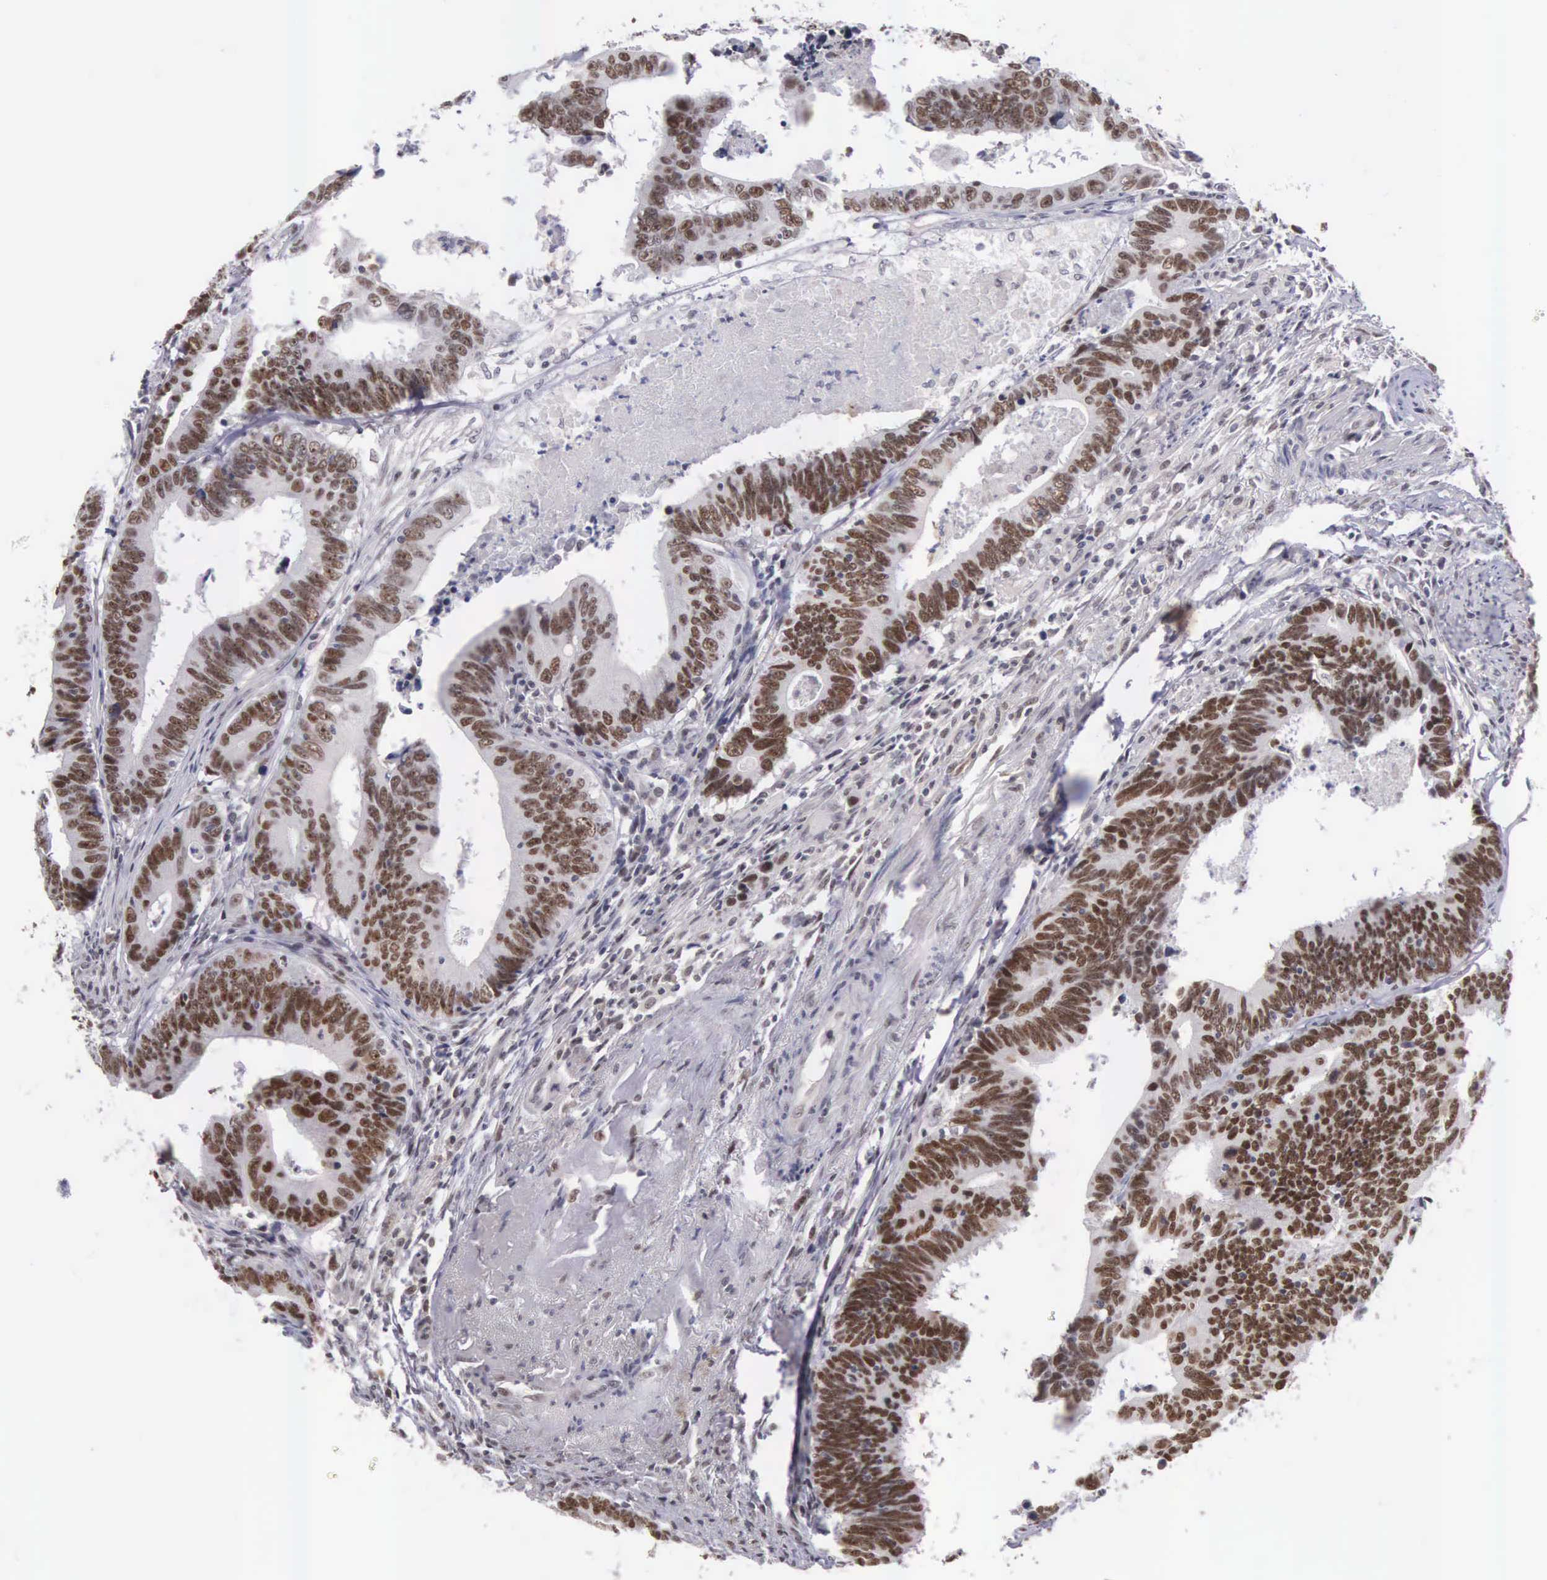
{"staining": {"intensity": "moderate", "quantity": ">75%", "location": "nuclear"}, "tissue": "colorectal cancer", "cell_type": "Tumor cells", "image_type": "cancer", "snomed": [{"axis": "morphology", "description": "Adenocarcinoma, NOS"}, {"axis": "topography", "description": "Colon"}], "caption": "Colorectal cancer (adenocarcinoma) stained for a protein shows moderate nuclear positivity in tumor cells.", "gene": "ZNF275", "patient": {"sex": "female", "age": 78}}